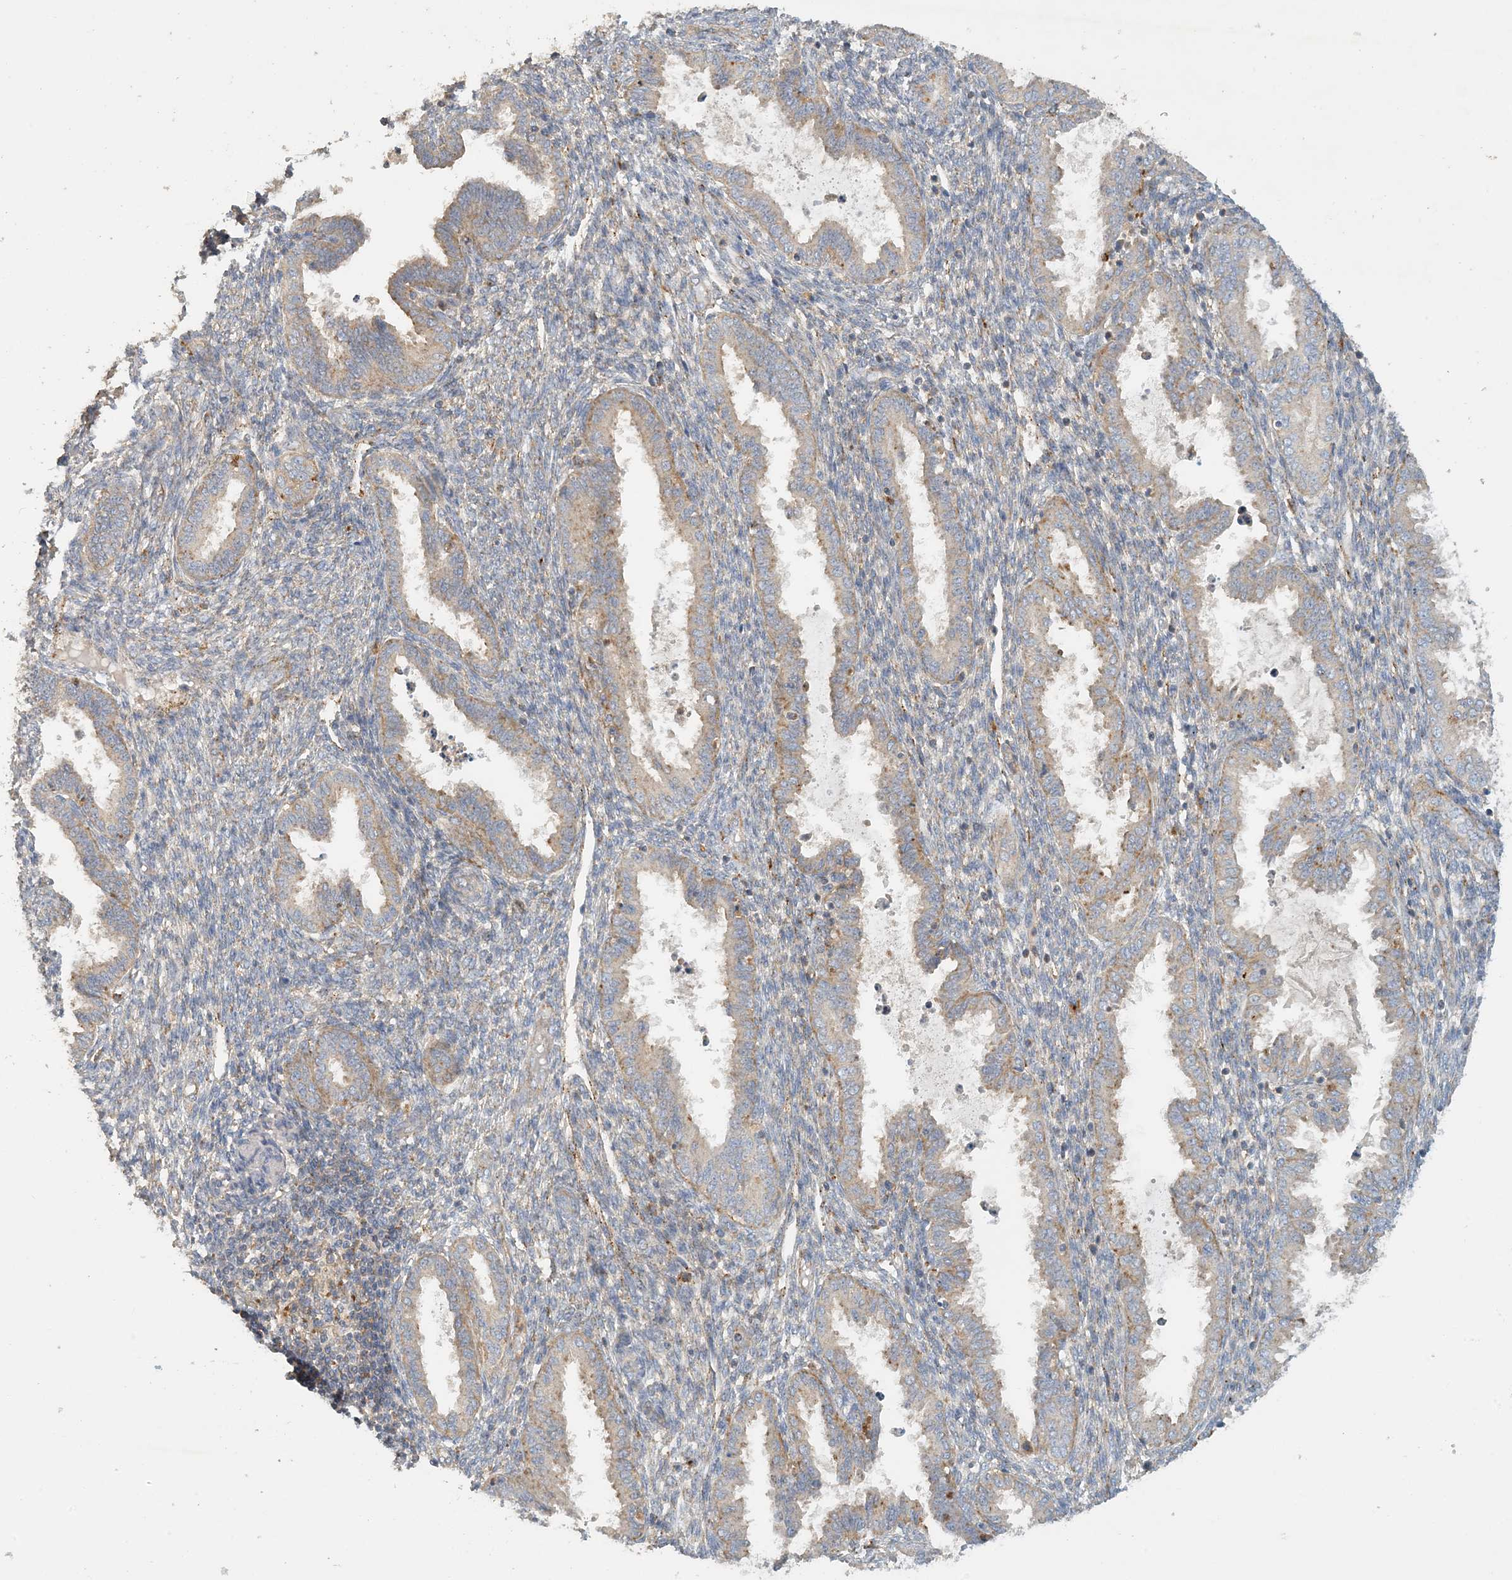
{"staining": {"intensity": "weak", "quantity": "<25%", "location": "cytoplasmic/membranous"}, "tissue": "endometrium", "cell_type": "Cells in endometrial stroma", "image_type": "normal", "snomed": [{"axis": "morphology", "description": "Normal tissue, NOS"}, {"axis": "topography", "description": "Endometrium"}], "caption": "This is an immunohistochemistry photomicrograph of benign human endometrium. There is no positivity in cells in endometrial stroma.", "gene": "SPPL2A", "patient": {"sex": "female", "age": 33}}